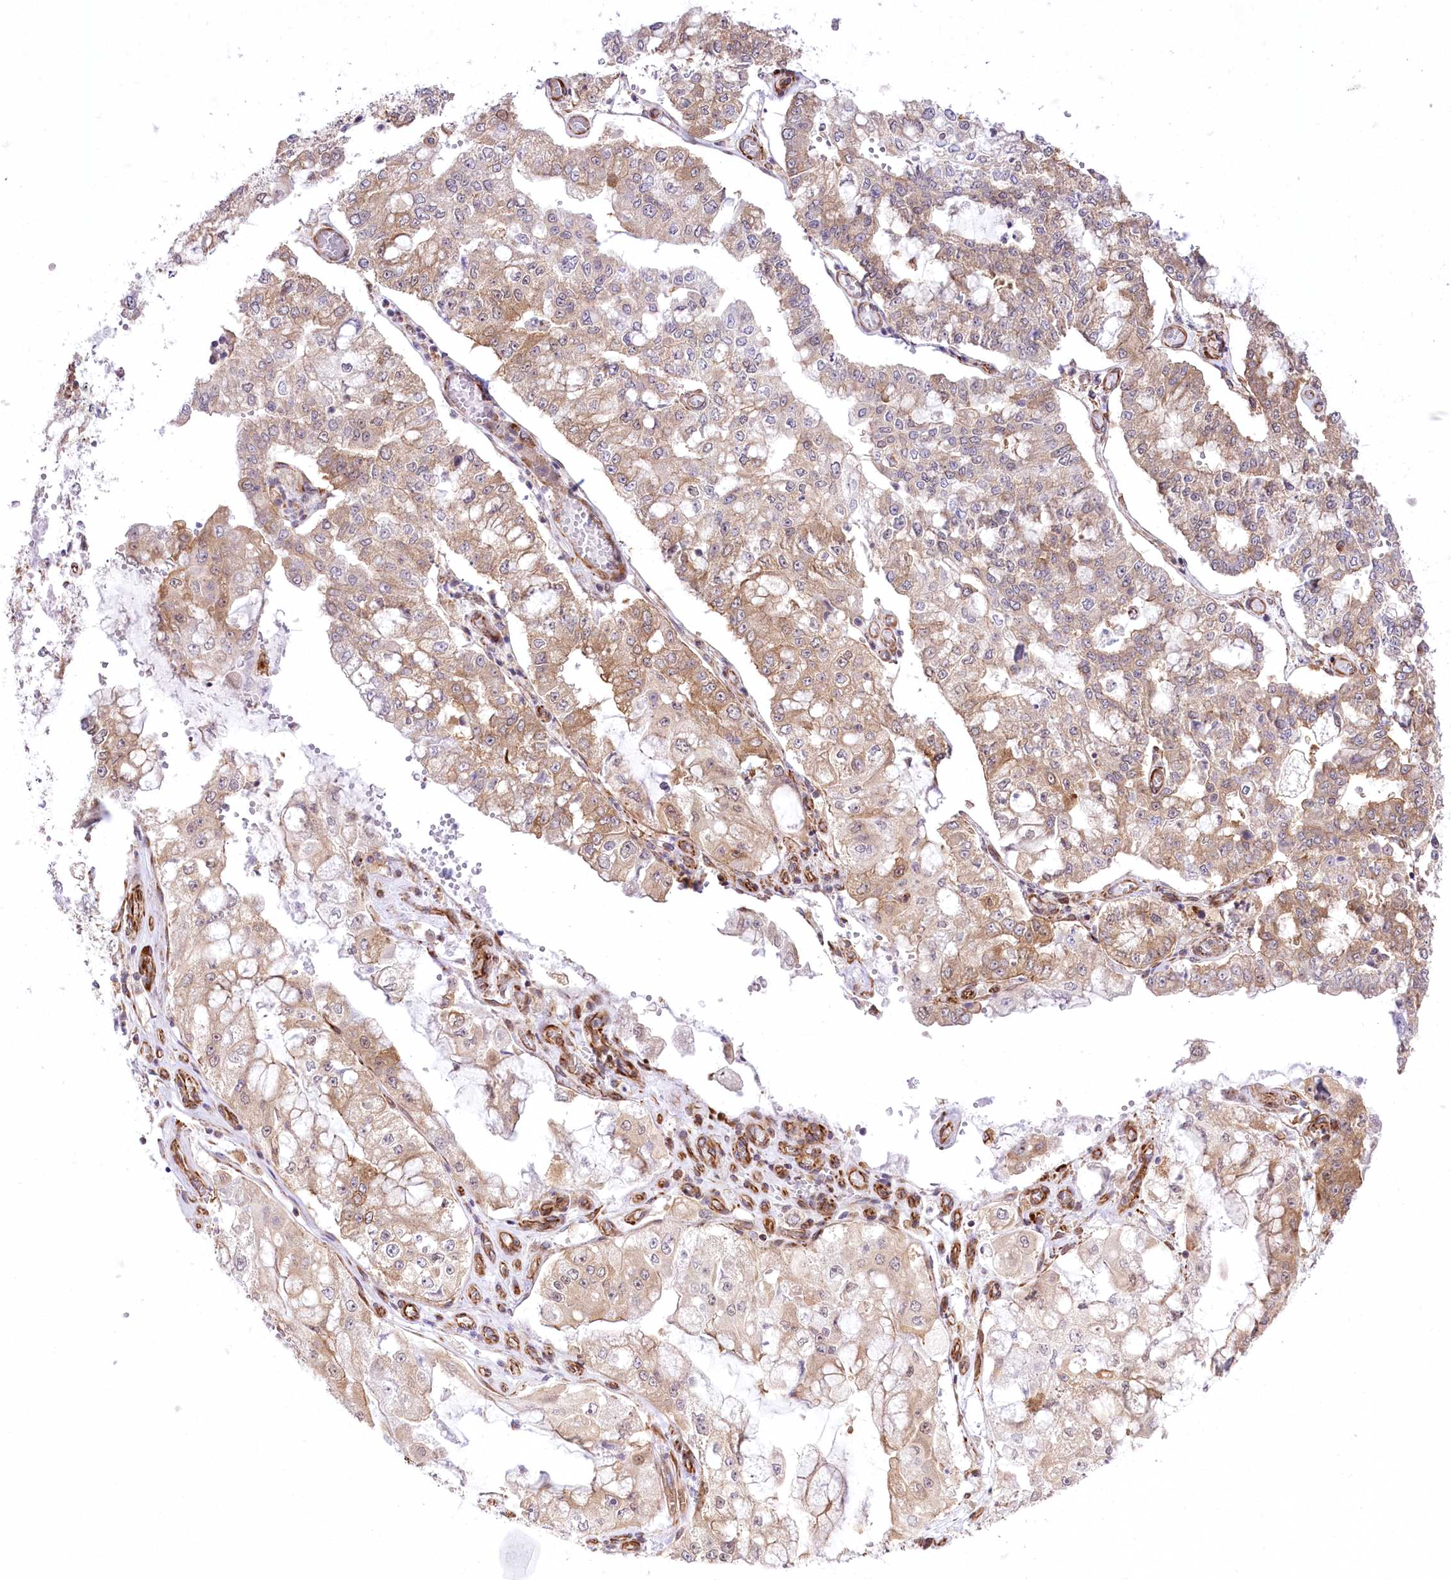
{"staining": {"intensity": "moderate", "quantity": "25%-75%", "location": "cytoplasmic/membranous"}, "tissue": "stomach cancer", "cell_type": "Tumor cells", "image_type": "cancer", "snomed": [{"axis": "morphology", "description": "Adenocarcinoma, NOS"}, {"axis": "topography", "description": "Stomach"}], "caption": "An immunohistochemistry (IHC) image of neoplastic tissue is shown. Protein staining in brown shows moderate cytoplasmic/membranous positivity in stomach cancer (adenocarcinoma) within tumor cells.", "gene": "TTC1", "patient": {"sex": "male", "age": 76}}